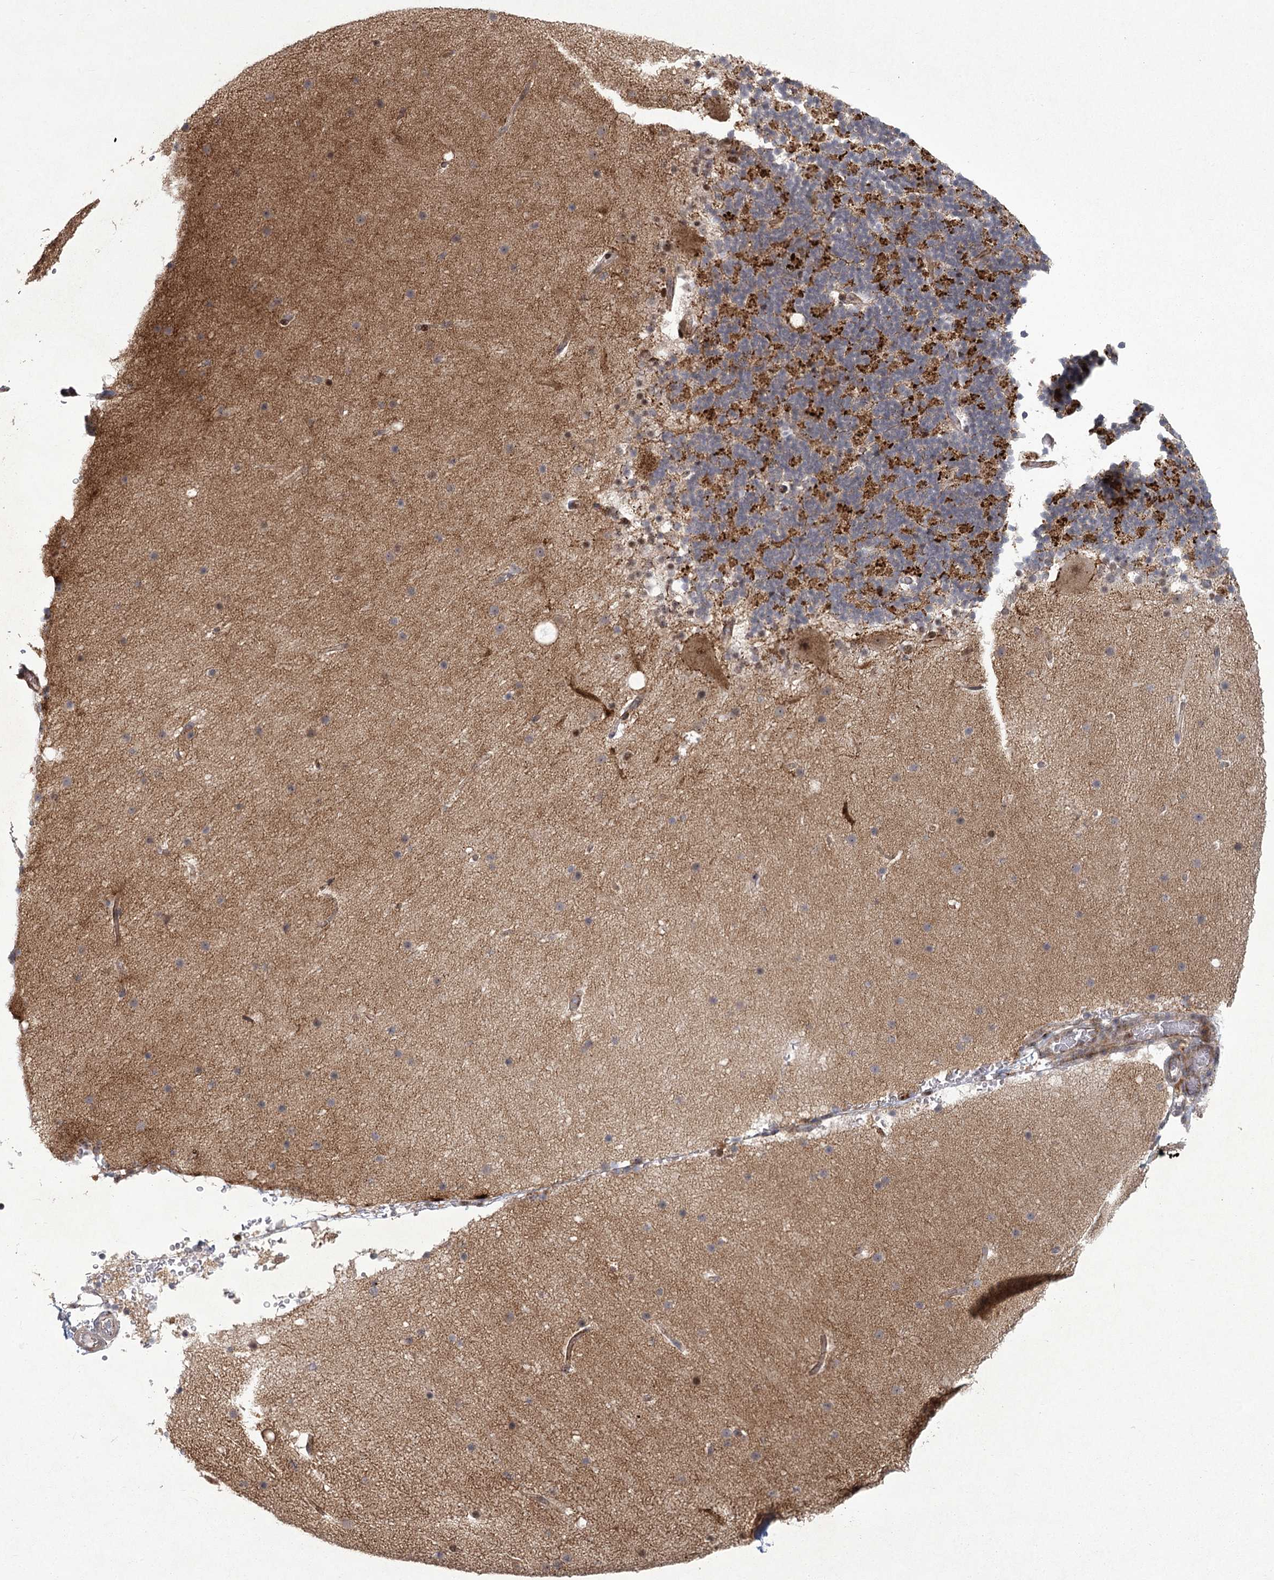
{"staining": {"intensity": "strong", "quantity": "25%-75%", "location": "cytoplasmic/membranous"}, "tissue": "cerebellum", "cell_type": "Cells in granular layer", "image_type": "normal", "snomed": [{"axis": "morphology", "description": "Normal tissue, NOS"}, {"axis": "topography", "description": "Cerebellum"}], "caption": "Brown immunohistochemical staining in unremarkable cerebellum displays strong cytoplasmic/membranous positivity in approximately 25%-75% of cells in granular layer. (DAB IHC, brown staining for protein, blue staining for nuclei).", "gene": "PARM1", "patient": {"sex": "male", "age": 57}}